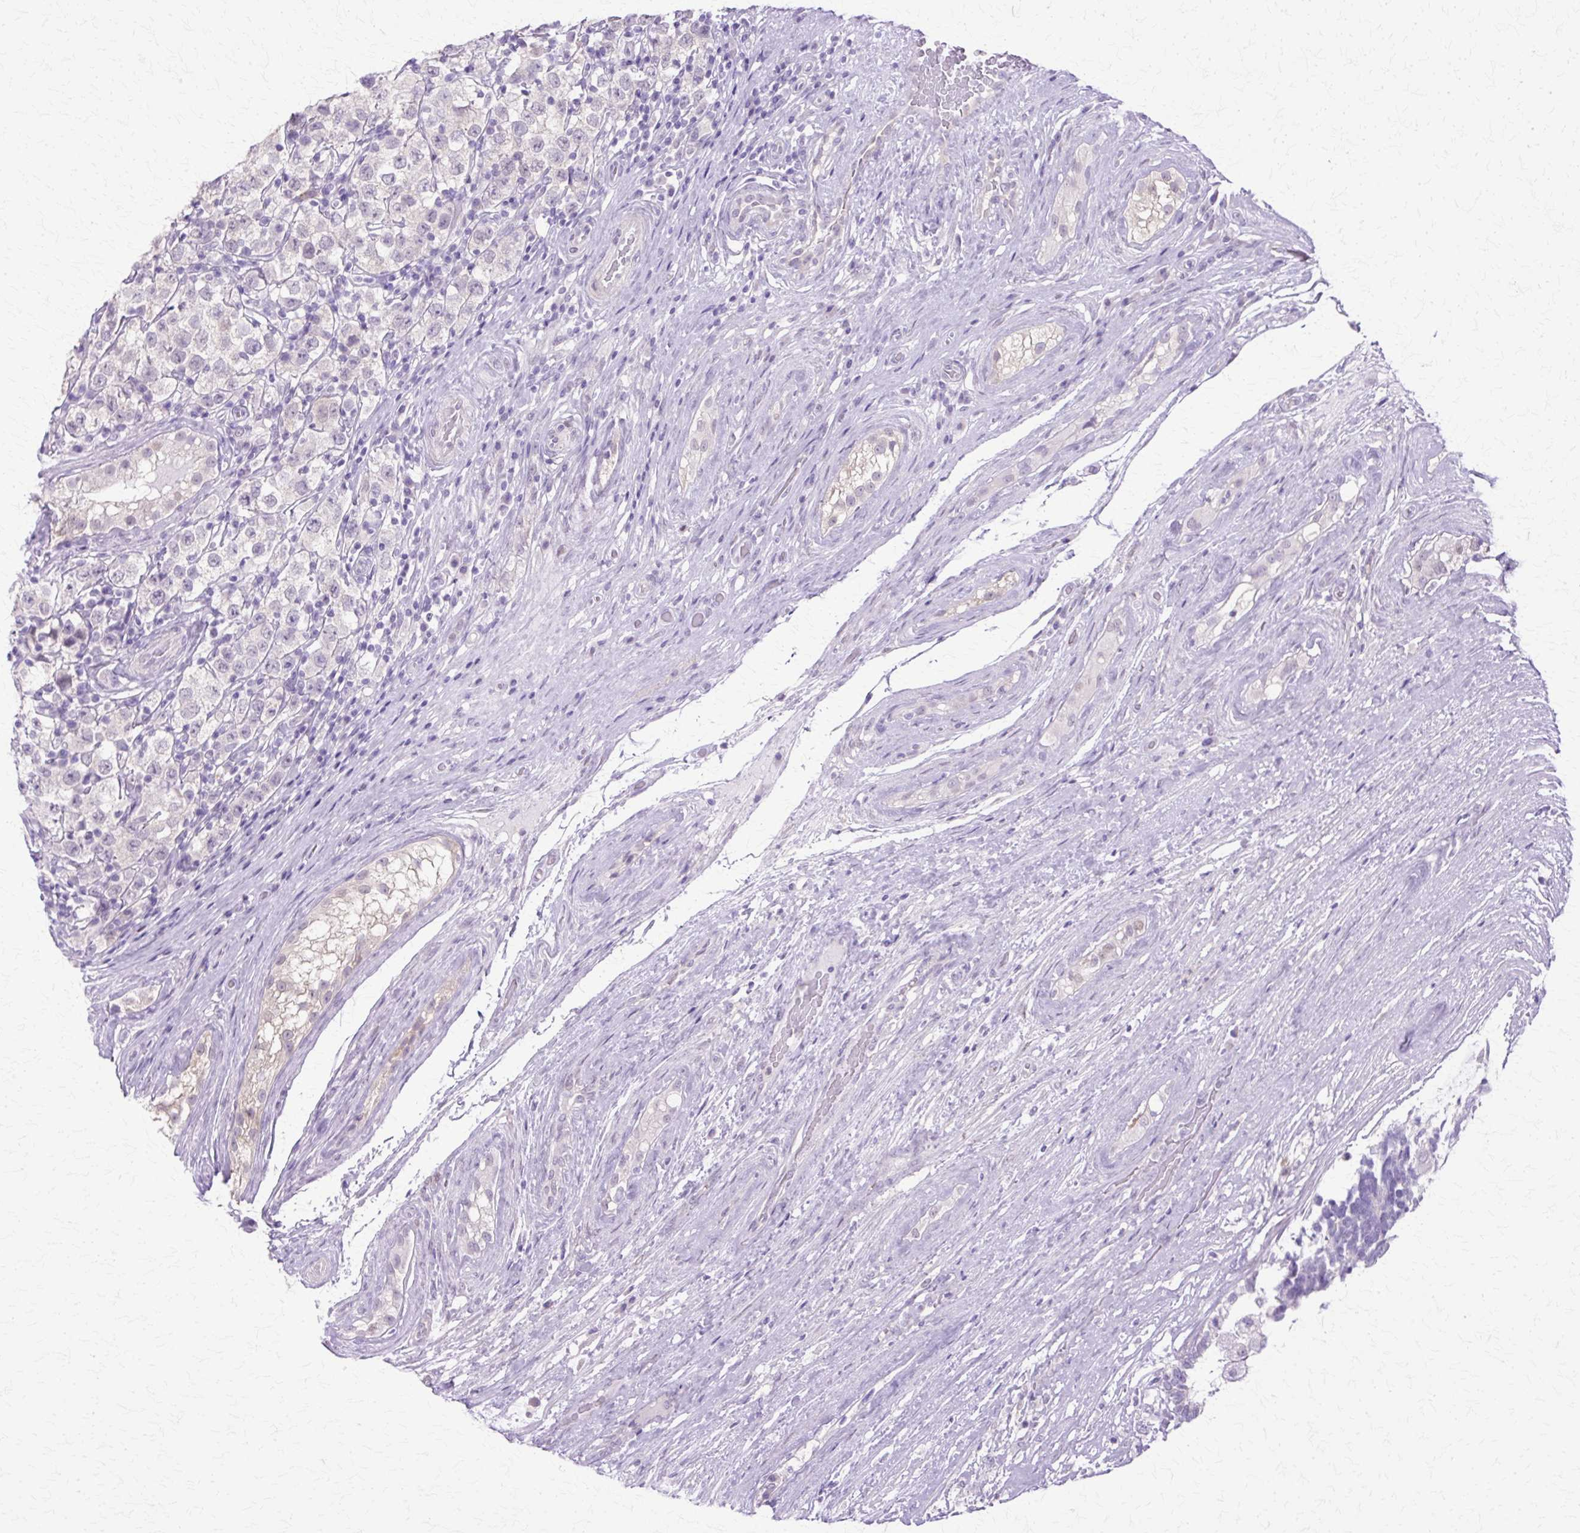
{"staining": {"intensity": "negative", "quantity": "none", "location": "none"}, "tissue": "testis cancer", "cell_type": "Tumor cells", "image_type": "cancer", "snomed": [{"axis": "morphology", "description": "Seminoma, NOS"}, {"axis": "morphology", "description": "Carcinoma, Embryonal, NOS"}, {"axis": "topography", "description": "Testis"}], "caption": "Photomicrograph shows no significant protein positivity in tumor cells of testis seminoma.", "gene": "HSPA8", "patient": {"sex": "male", "age": 41}}